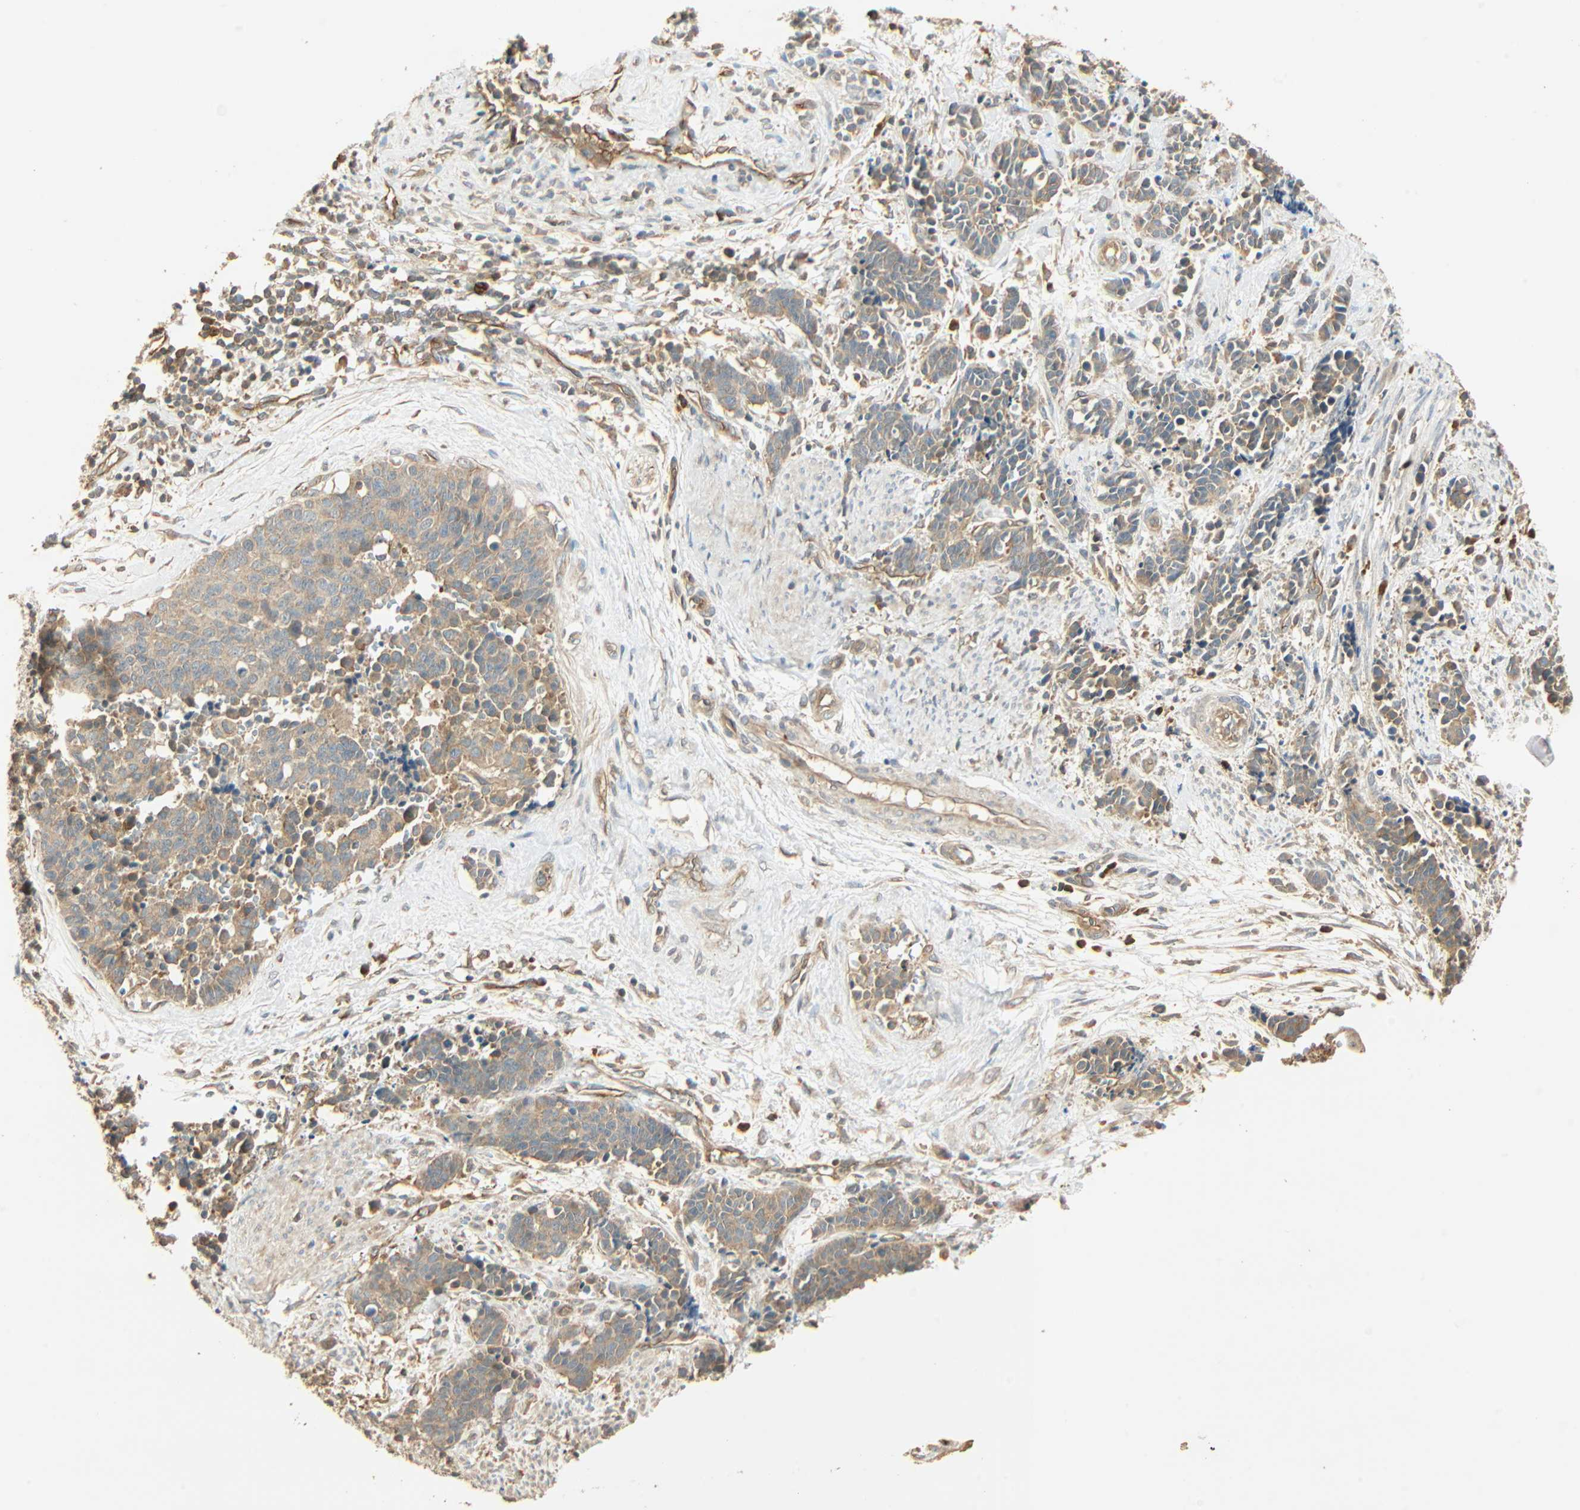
{"staining": {"intensity": "weak", "quantity": ">75%", "location": "cytoplasmic/membranous"}, "tissue": "cervical cancer", "cell_type": "Tumor cells", "image_type": "cancer", "snomed": [{"axis": "morphology", "description": "Squamous cell carcinoma, NOS"}, {"axis": "topography", "description": "Cervix"}], "caption": "Tumor cells show low levels of weak cytoplasmic/membranous staining in approximately >75% of cells in human cervical cancer. (DAB (3,3'-diaminobenzidine) IHC, brown staining for protein, blue staining for nuclei).", "gene": "GALK1", "patient": {"sex": "female", "age": 35}}